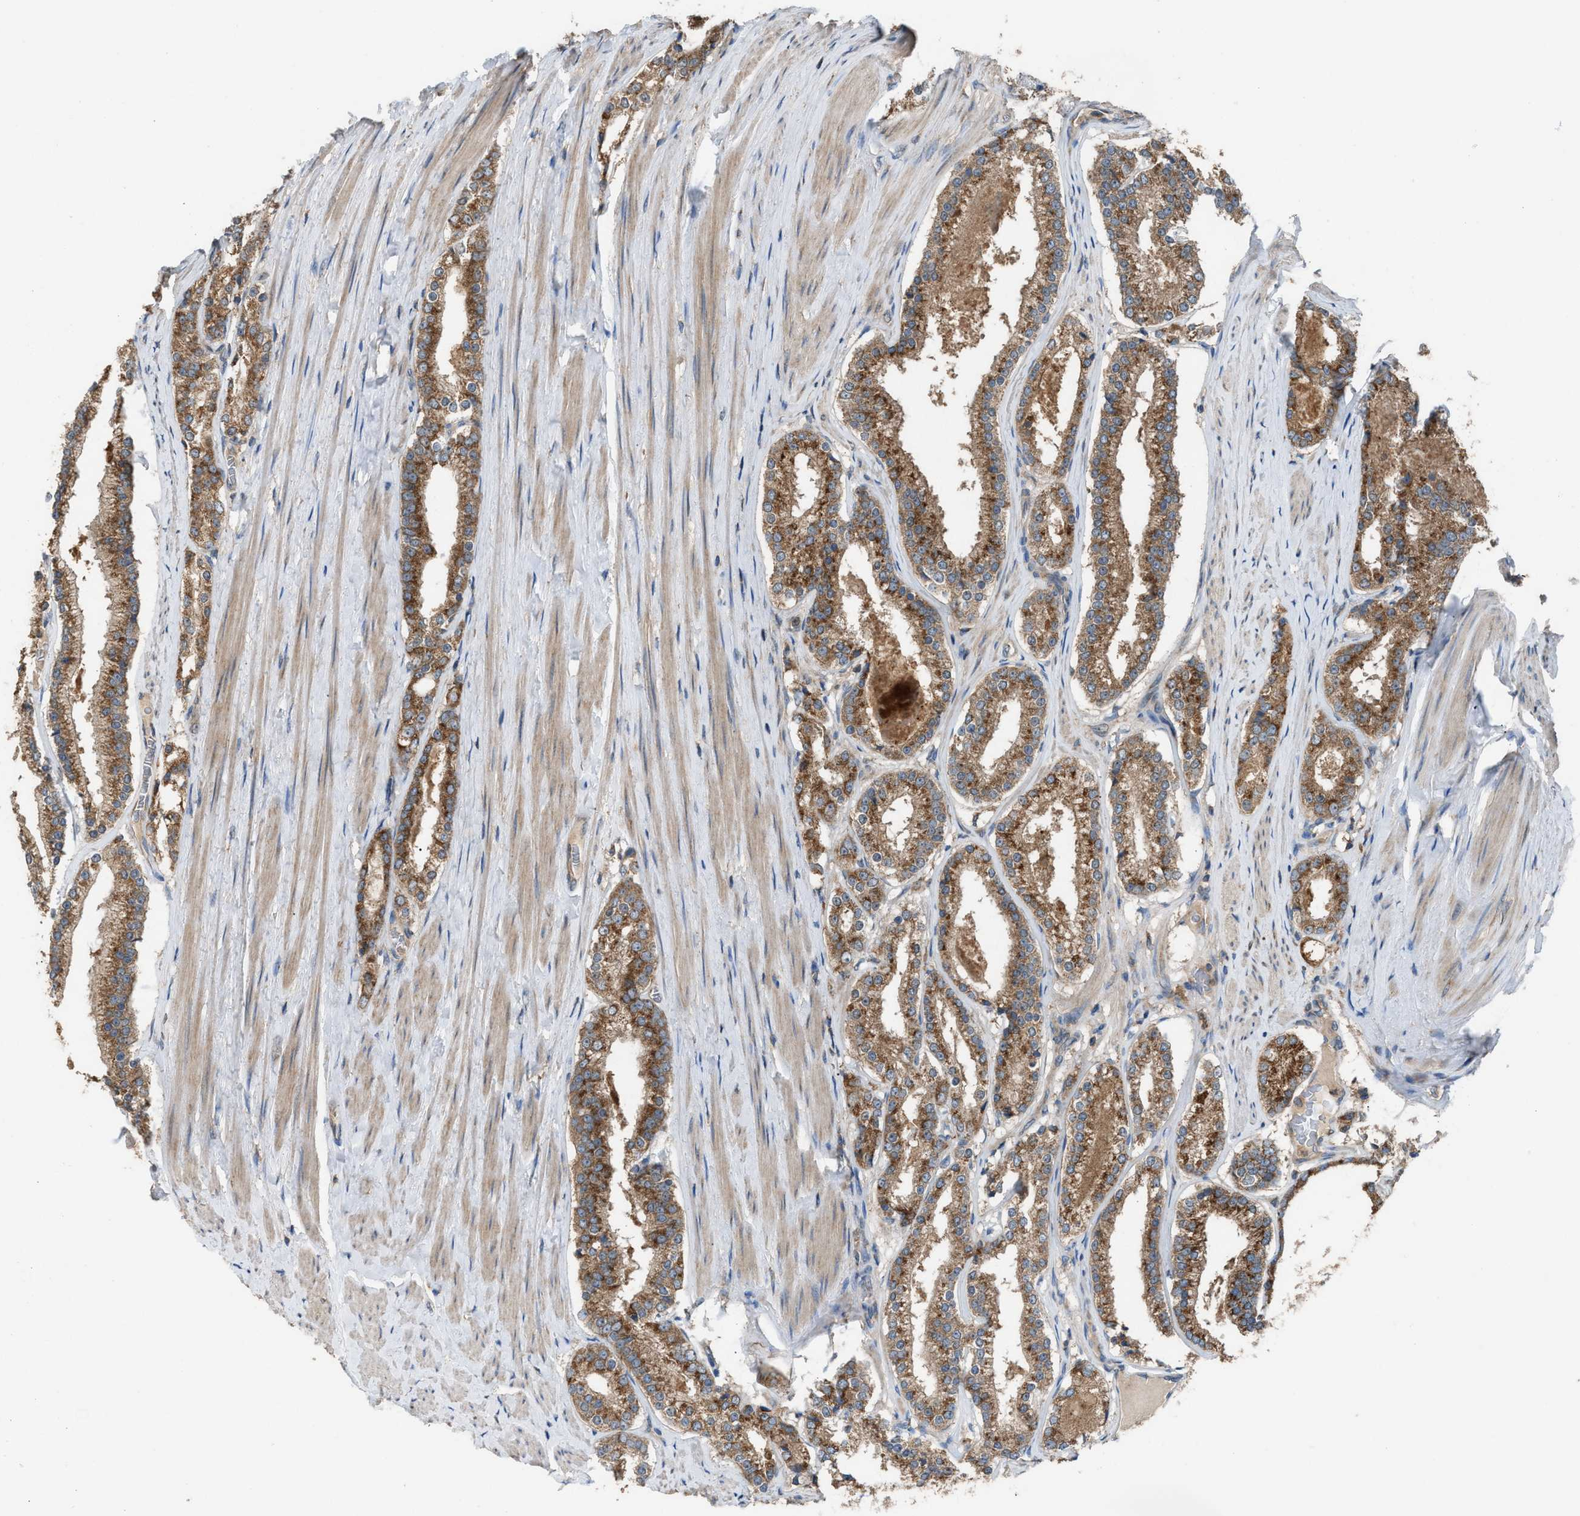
{"staining": {"intensity": "moderate", "quantity": ">75%", "location": "cytoplasmic/membranous"}, "tissue": "prostate cancer", "cell_type": "Tumor cells", "image_type": "cancer", "snomed": [{"axis": "morphology", "description": "Adenocarcinoma, Low grade"}, {"axis": "topography", "description": "Prostate"}], "caption": "Immunohistochemical staining of prostate low-grade adenocarcinoma exhibits medium levels of moderate cytoplasmic/membranous protein expression in approximately >75% of tumor cells.", "gene": "TPK1", "patient": {"sex": "male", "age": 70}}